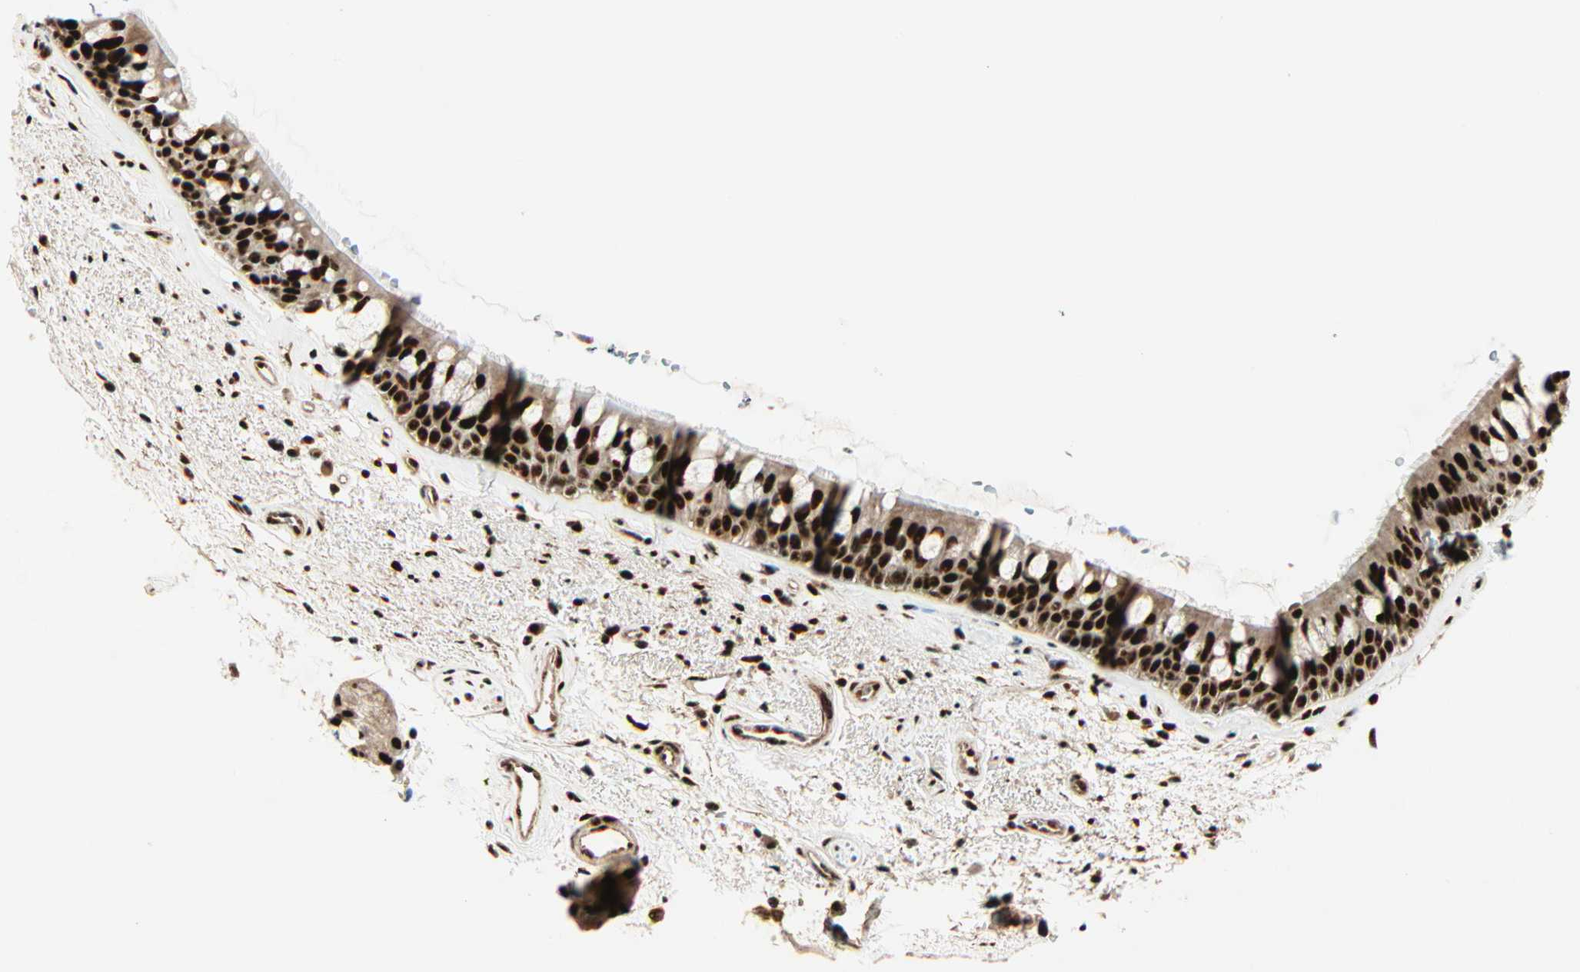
{"staining": {"intensity": "strong", "quantity": ">75%", "location": "nuclear"}, "tissue": "bronchus", "cell_type": "Respiratory epithelial cells", "image_type": "normal", "snomed": [{"axis": "morphology", "description": "Normal tissue, NOS"}, {"axis": "topography", "description": "Bronchus"}], "caption": "Protein staining by IHC reveals strong nuclear staining in approximately >75% of respiratory epithelial cells in unremarkable bronchus. (Brightfield microscopy of DAB IHC at high magnification).", "gene": "PNPLA6", "patient": {"sex": "female", "age": 54}}